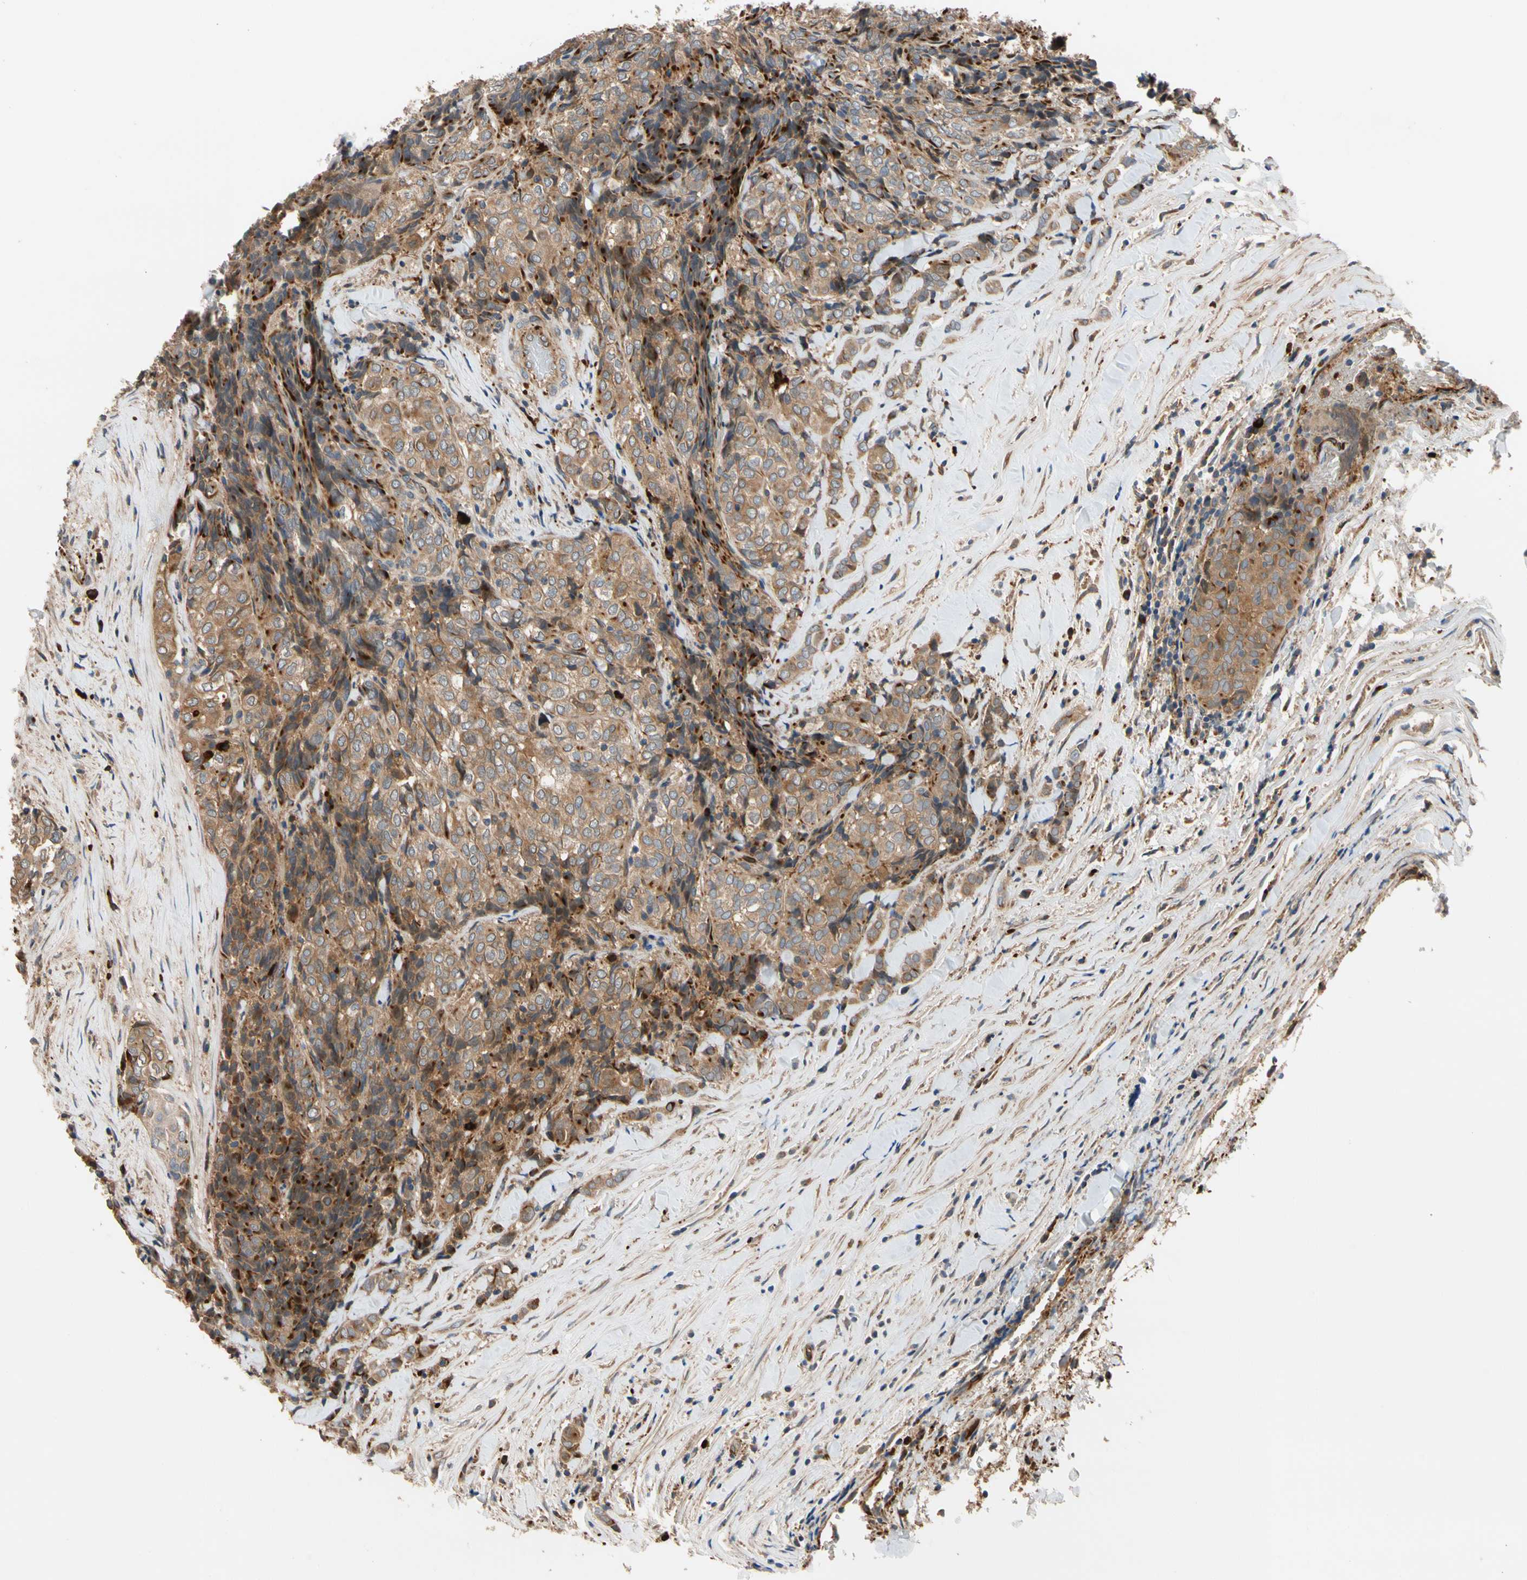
{"staining": {"intensity": "moderate", "quantity": ">75%", "location": "cytoplasmic/membranous"}, "tissue": "thyroid cancer", "cell_type": "Tumor cells", "image_type": "cancer", "snomed": [{"axis": "morphology", "description": "Normal tissue, NOS"}, {"axis": "morphology", "description": "Papillary adenocarcinoma, NOS"}, {"axis": "topography", "description": "Thyroid gland"}], "caption": "Thyroid papillary adenocarcinoma tissue reveals moderate cytoplasmic/membranous staining in approximately >75% of tumor cells, visualized by immunohistochemistry.", "gene": "FGD6", "patient": {"sex": "female", "age": 30}}